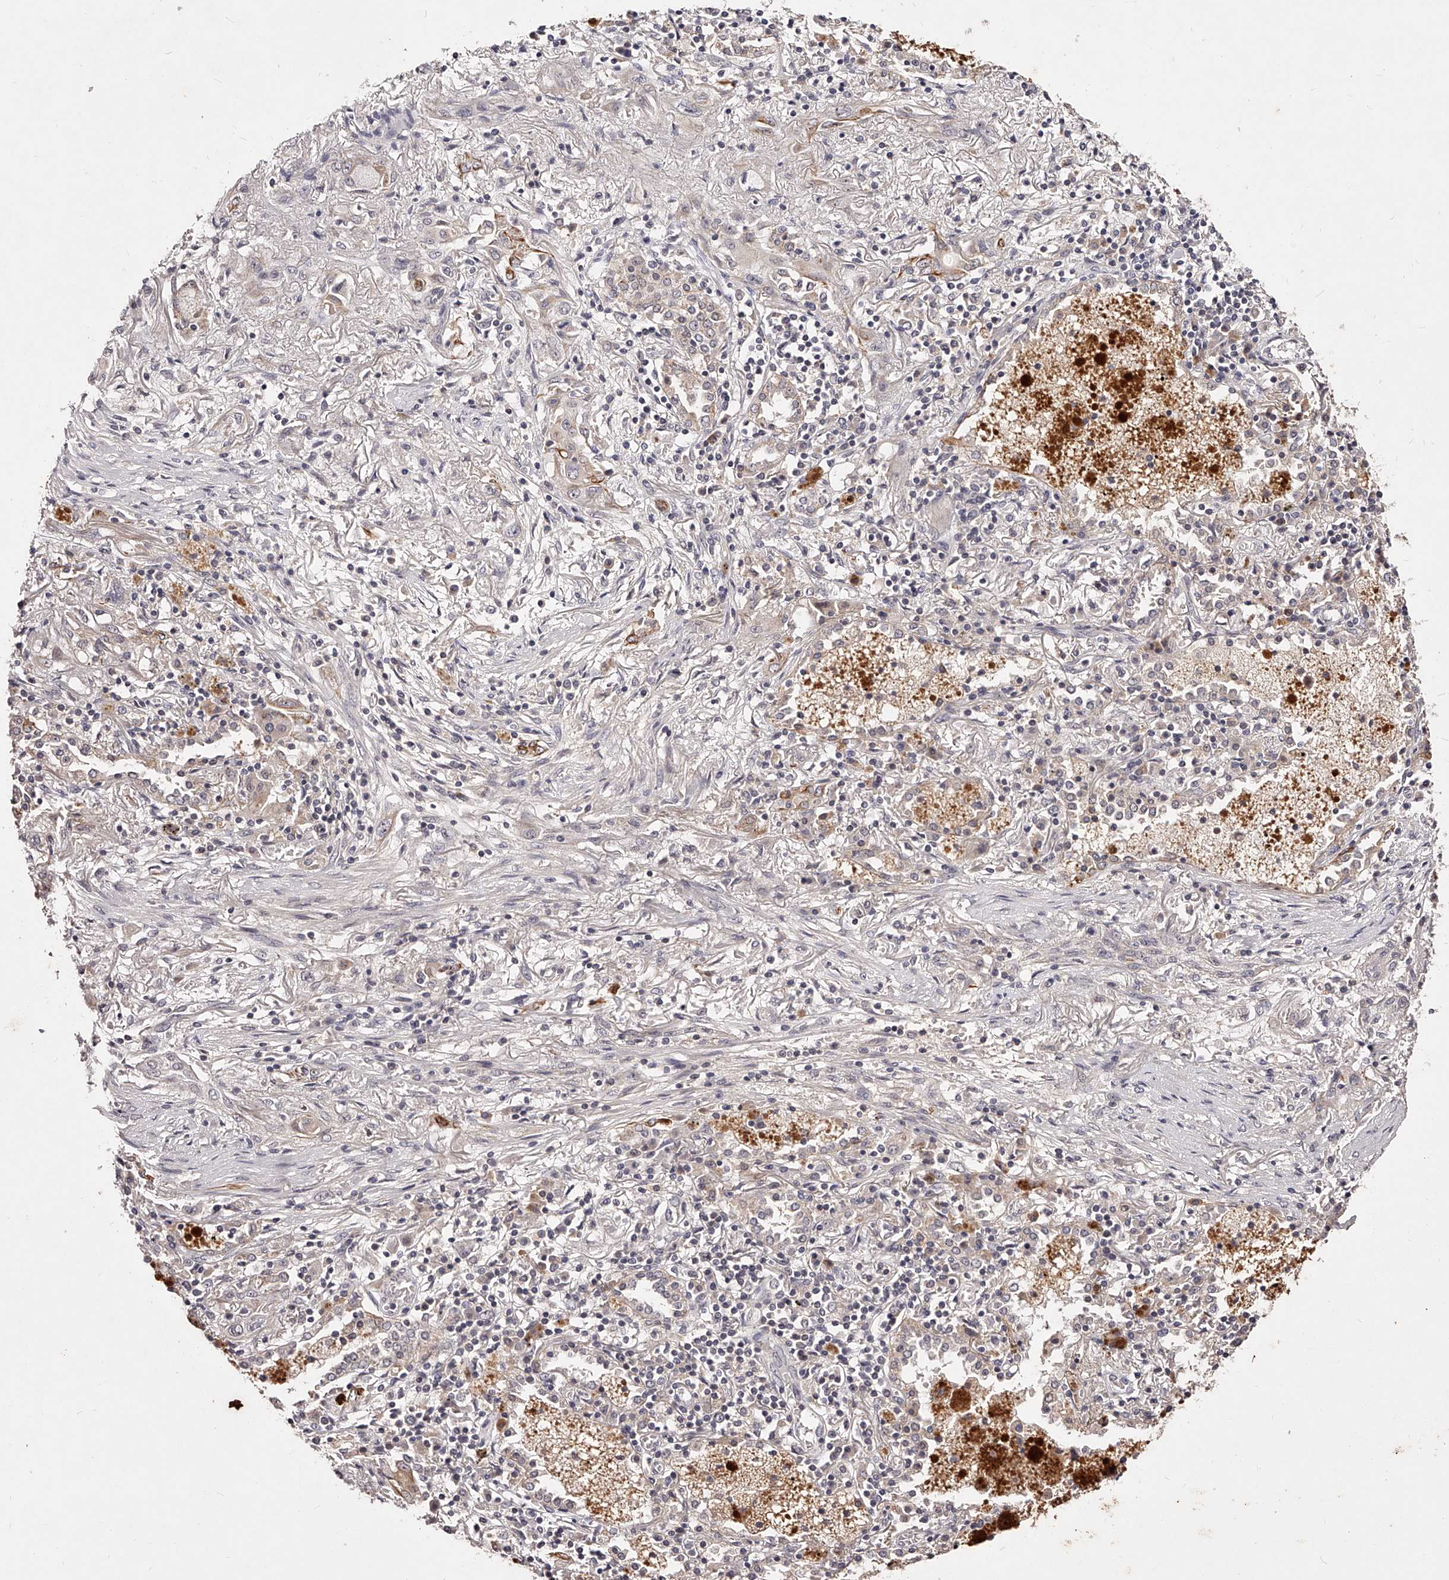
{"staining": {"intensity": "negative", "quantity": "none", "location": "none"}, "tissue": "lung cancer", "cell_type": "Tumor cells", "image_type": "cancer", "snomed": [{"axis": "morphology", "description": "Squamous cell carcinoma, NOS"}, {"axis": "topography", "description": "Lung"}], "caption": "This is an IHC histopathology image of human lung cancer. There is no positivity in tumor cells.", "gene": "PHACTR1", "patient": {"sex": "female", "age": 47}}